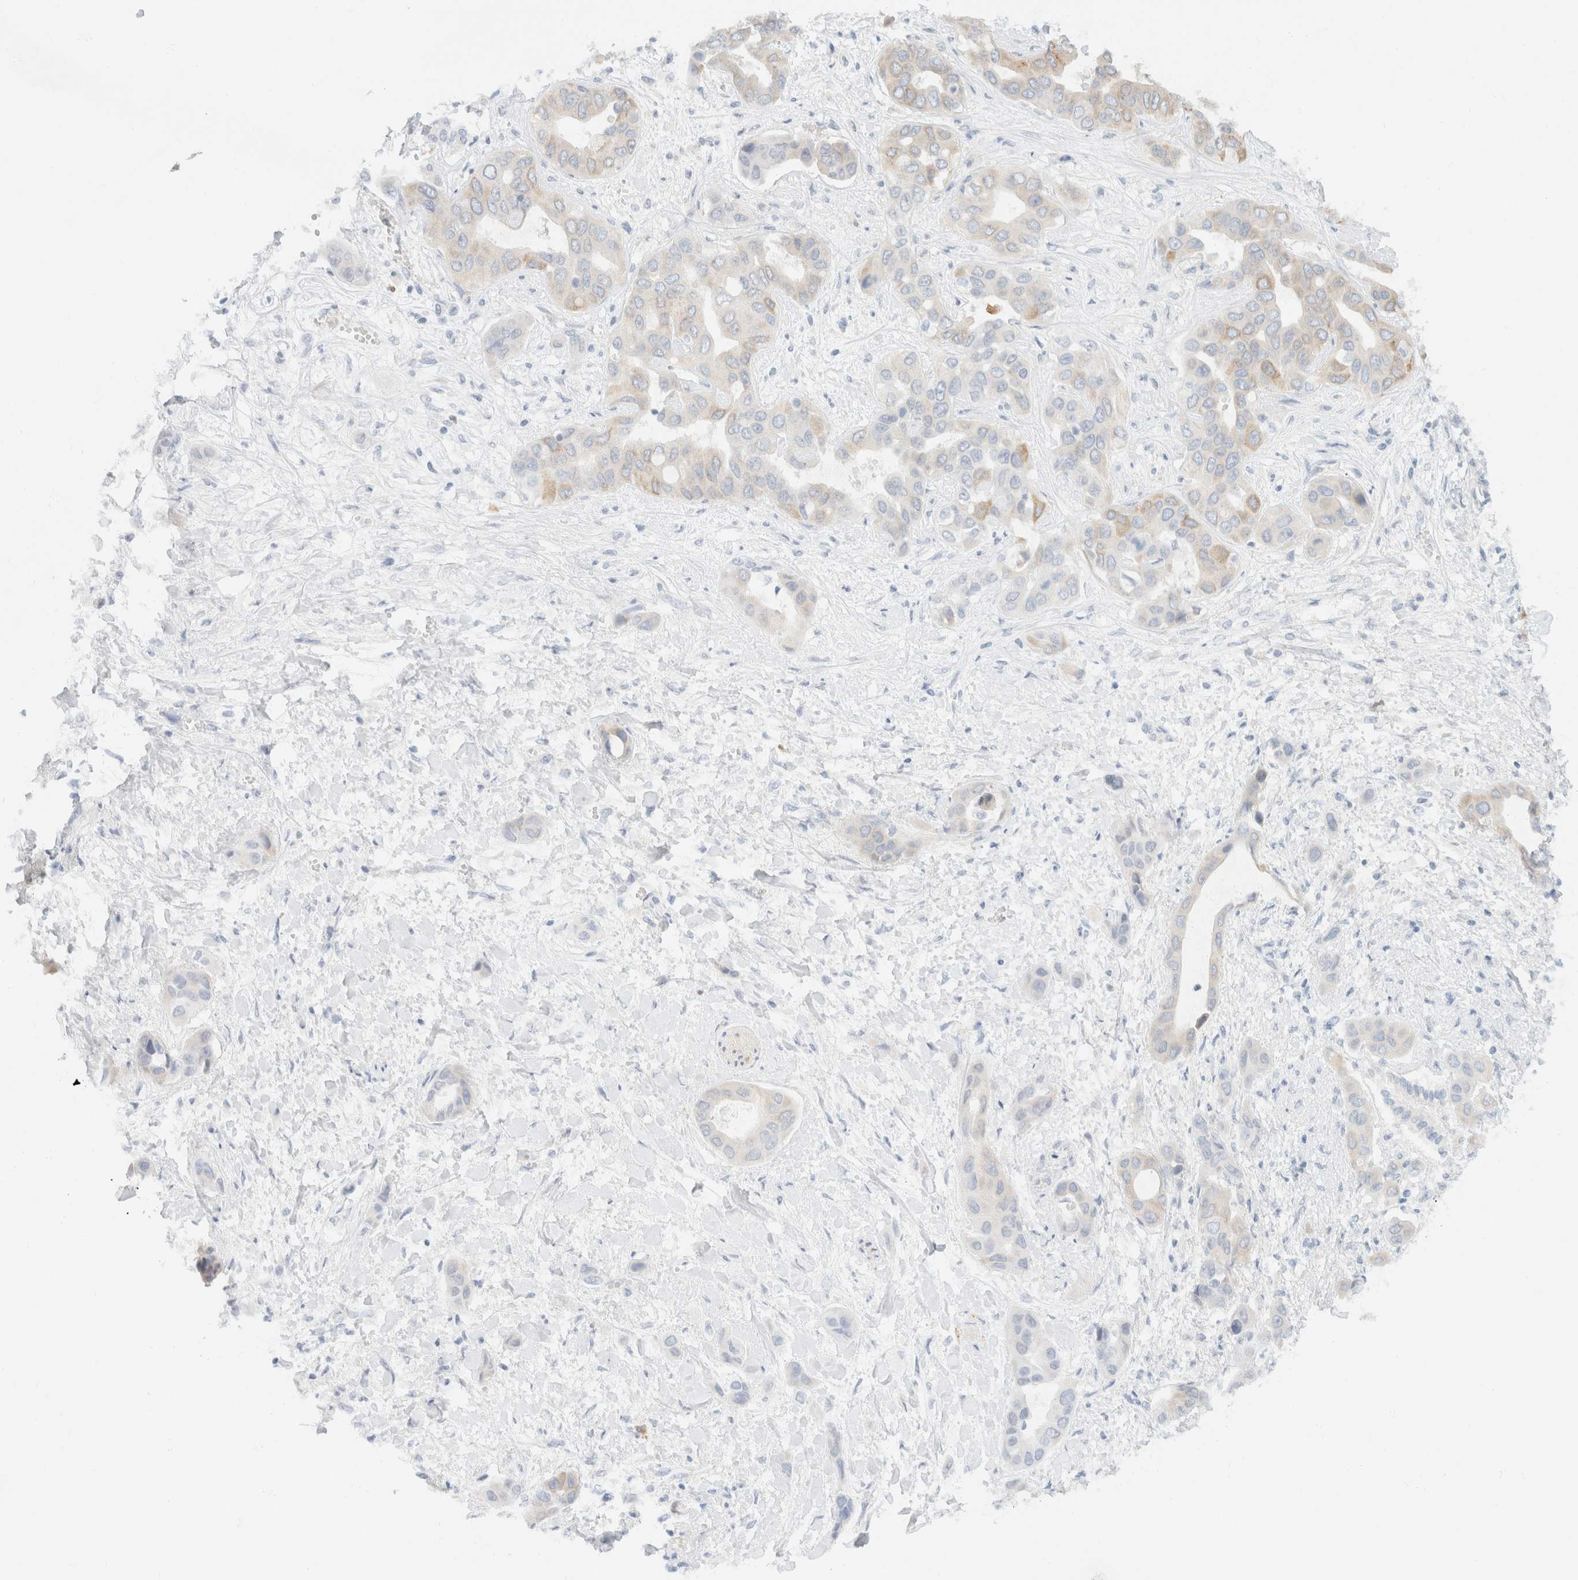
{"staining": {"intensity": "negative", "quantity": "none", "location": "none"}, "tissue": "liver cancer", "cell_type": "Tumor cells", "image_type": "cancer", "snomed": [{"axis": "morphology", "description": "Cholangiocarcinoma"}, {"axis": "topography", "description": "Liver"}], "caption": "IHC of human cholangiocarcinoma (liver) exhibits no staining in tumor cells.", "gene": "SH3GLB2", "patient": {"sex": "female", "age": 52}}